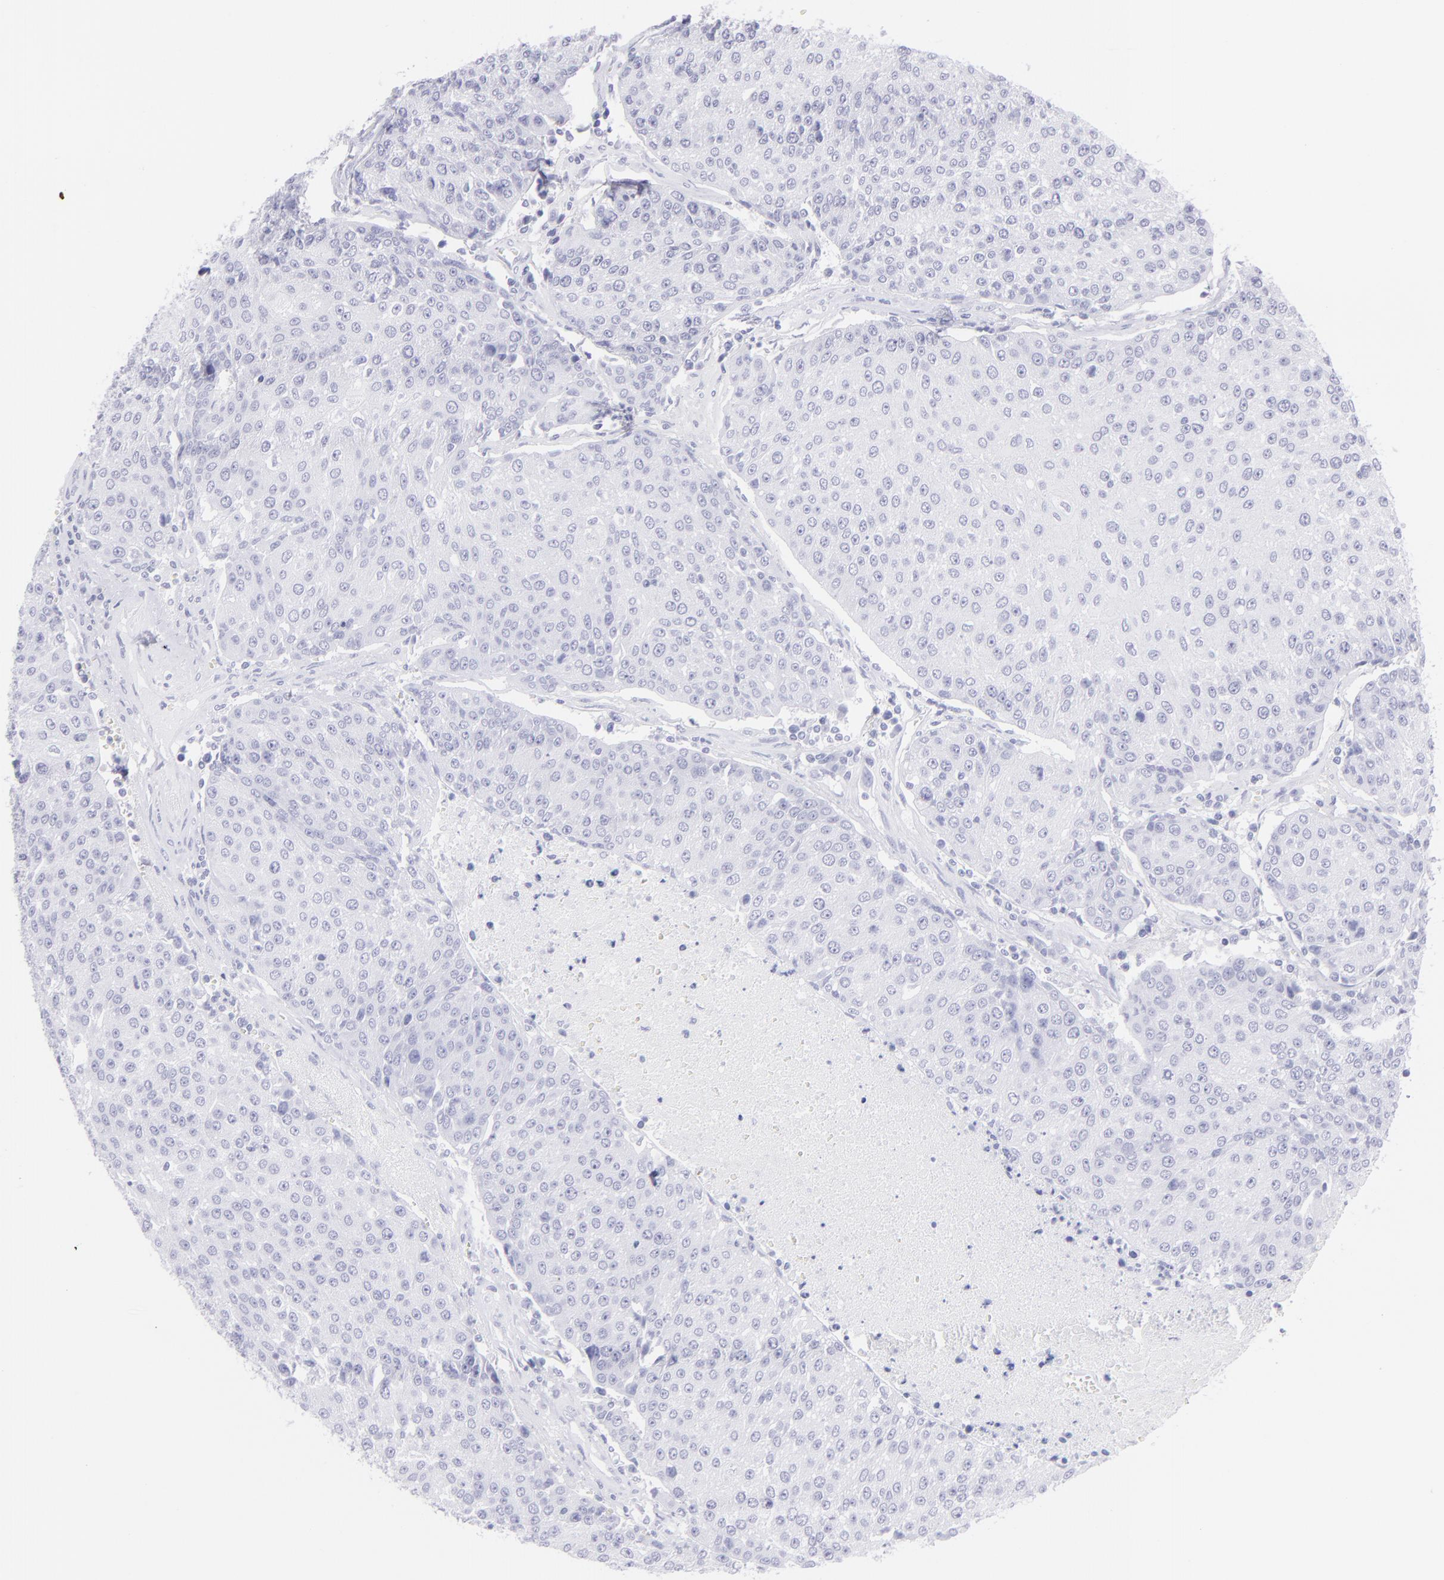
{"staining": {"intensity": "negative", "quantity": "none", "location": "none"}, "tissue": "urothelial cancer", "cell_type": "Tumor cells", "image_type": "cancer", "snomed": [{"axis": "morphology", "description": "Urothelial carcinoma, High grade"}, {"axis": "topography", "description": "Urinary bladder"}], "caption": "High magnification brightfield microscopy of urothelial cancer stained with DAB (brown) and counterstained with hematoxylin (blue): tumor cells show no significant staining.", "gene": "CNP", "patient": {"sex": "female", "age": 85}}